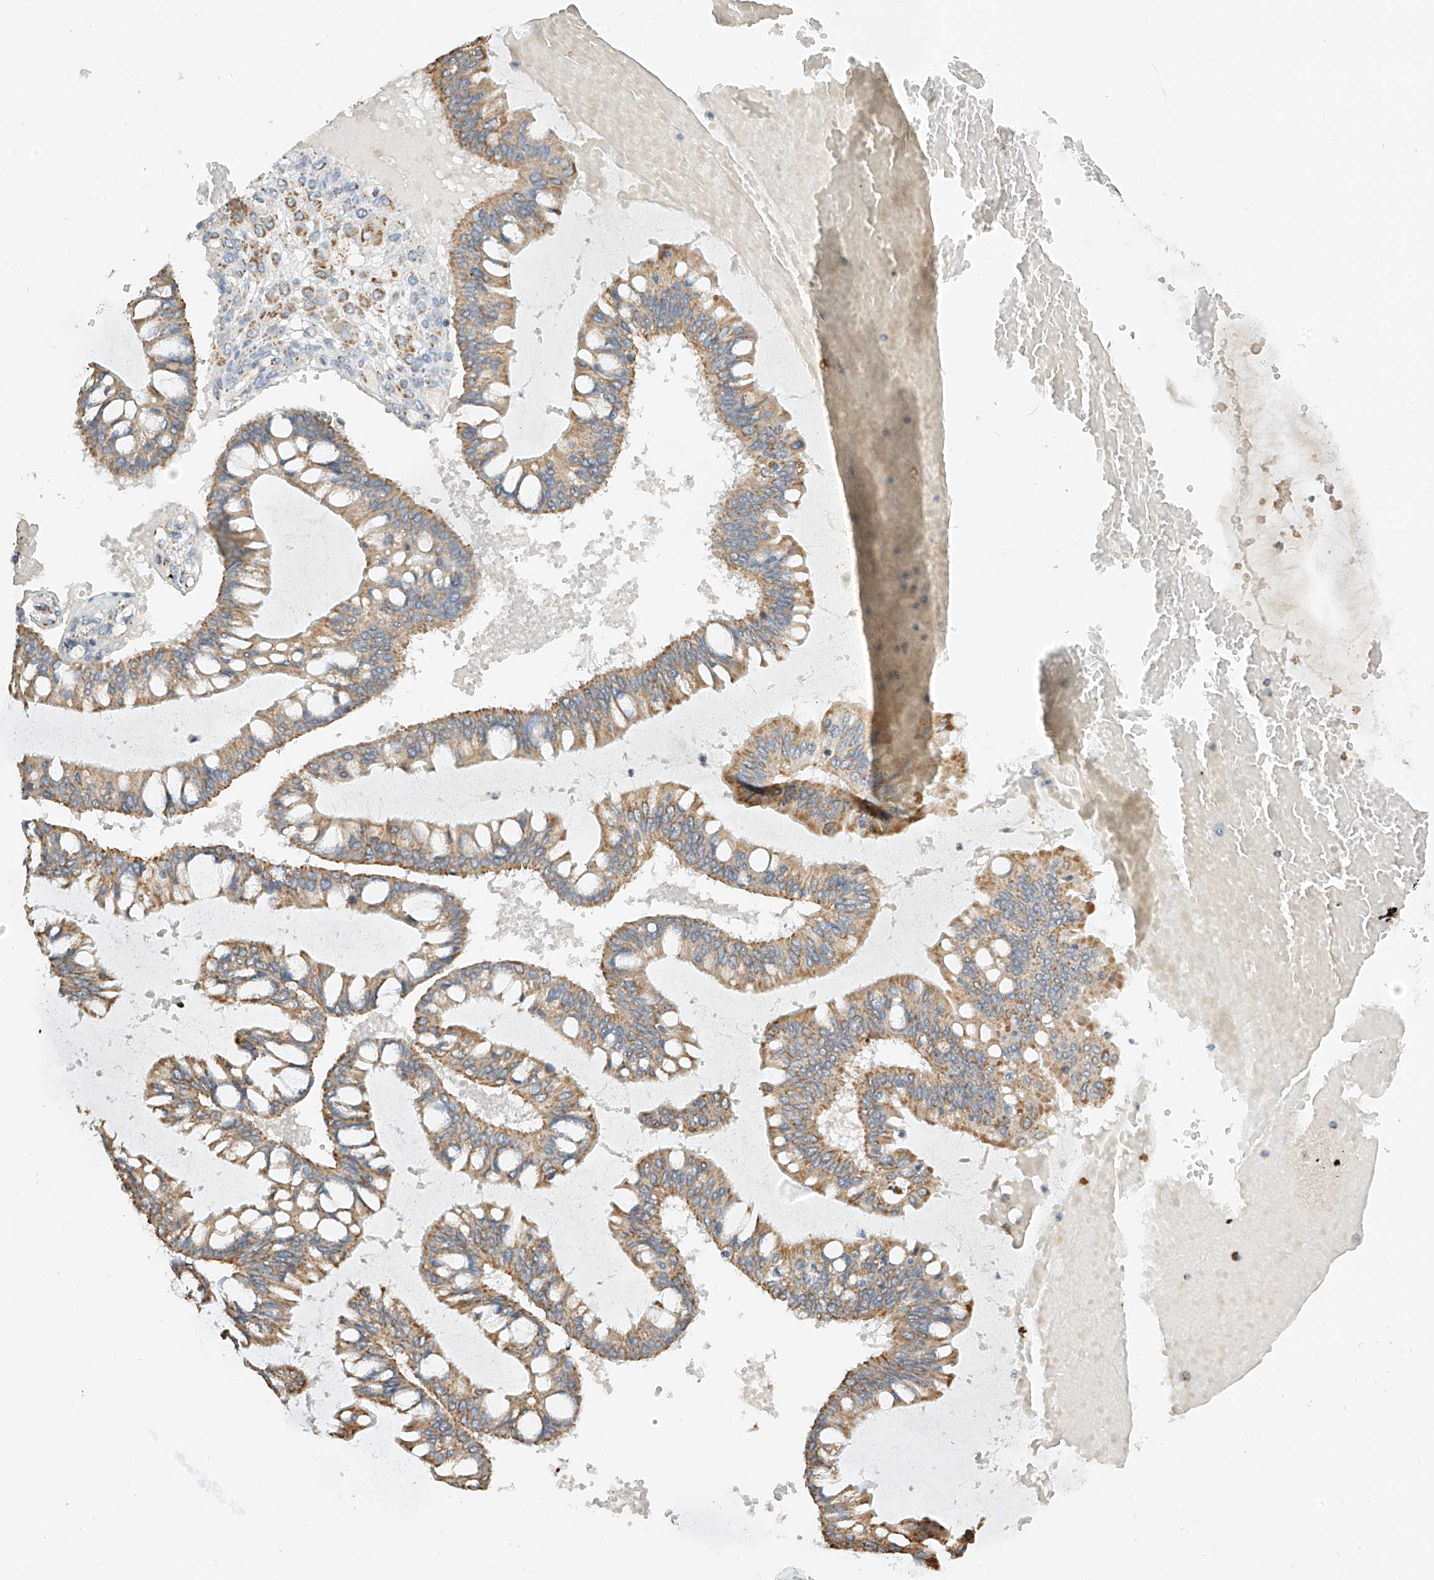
{"staining": {"intensity": "moderate", "quantity": ">75%", "location": "cytoplasmic/membranous"}, "tissue": "ovarian cancer", "cell_type": "Tumor cells", "image_type": "cancer", "snomed": [{"axis": "morphology", "description": "Cystadenocarcinoma, mucinous, NOS"}, {"axis": "topography", "description": "Ovary"}], "caption": "Protein expression by IHC reveals moderate cytoplasmic/membranous staining in approximately >75% of tumor cells in ovarian cancer.", "gene": "YIPF7", "patient": {"sex": "female", "age": 73}}